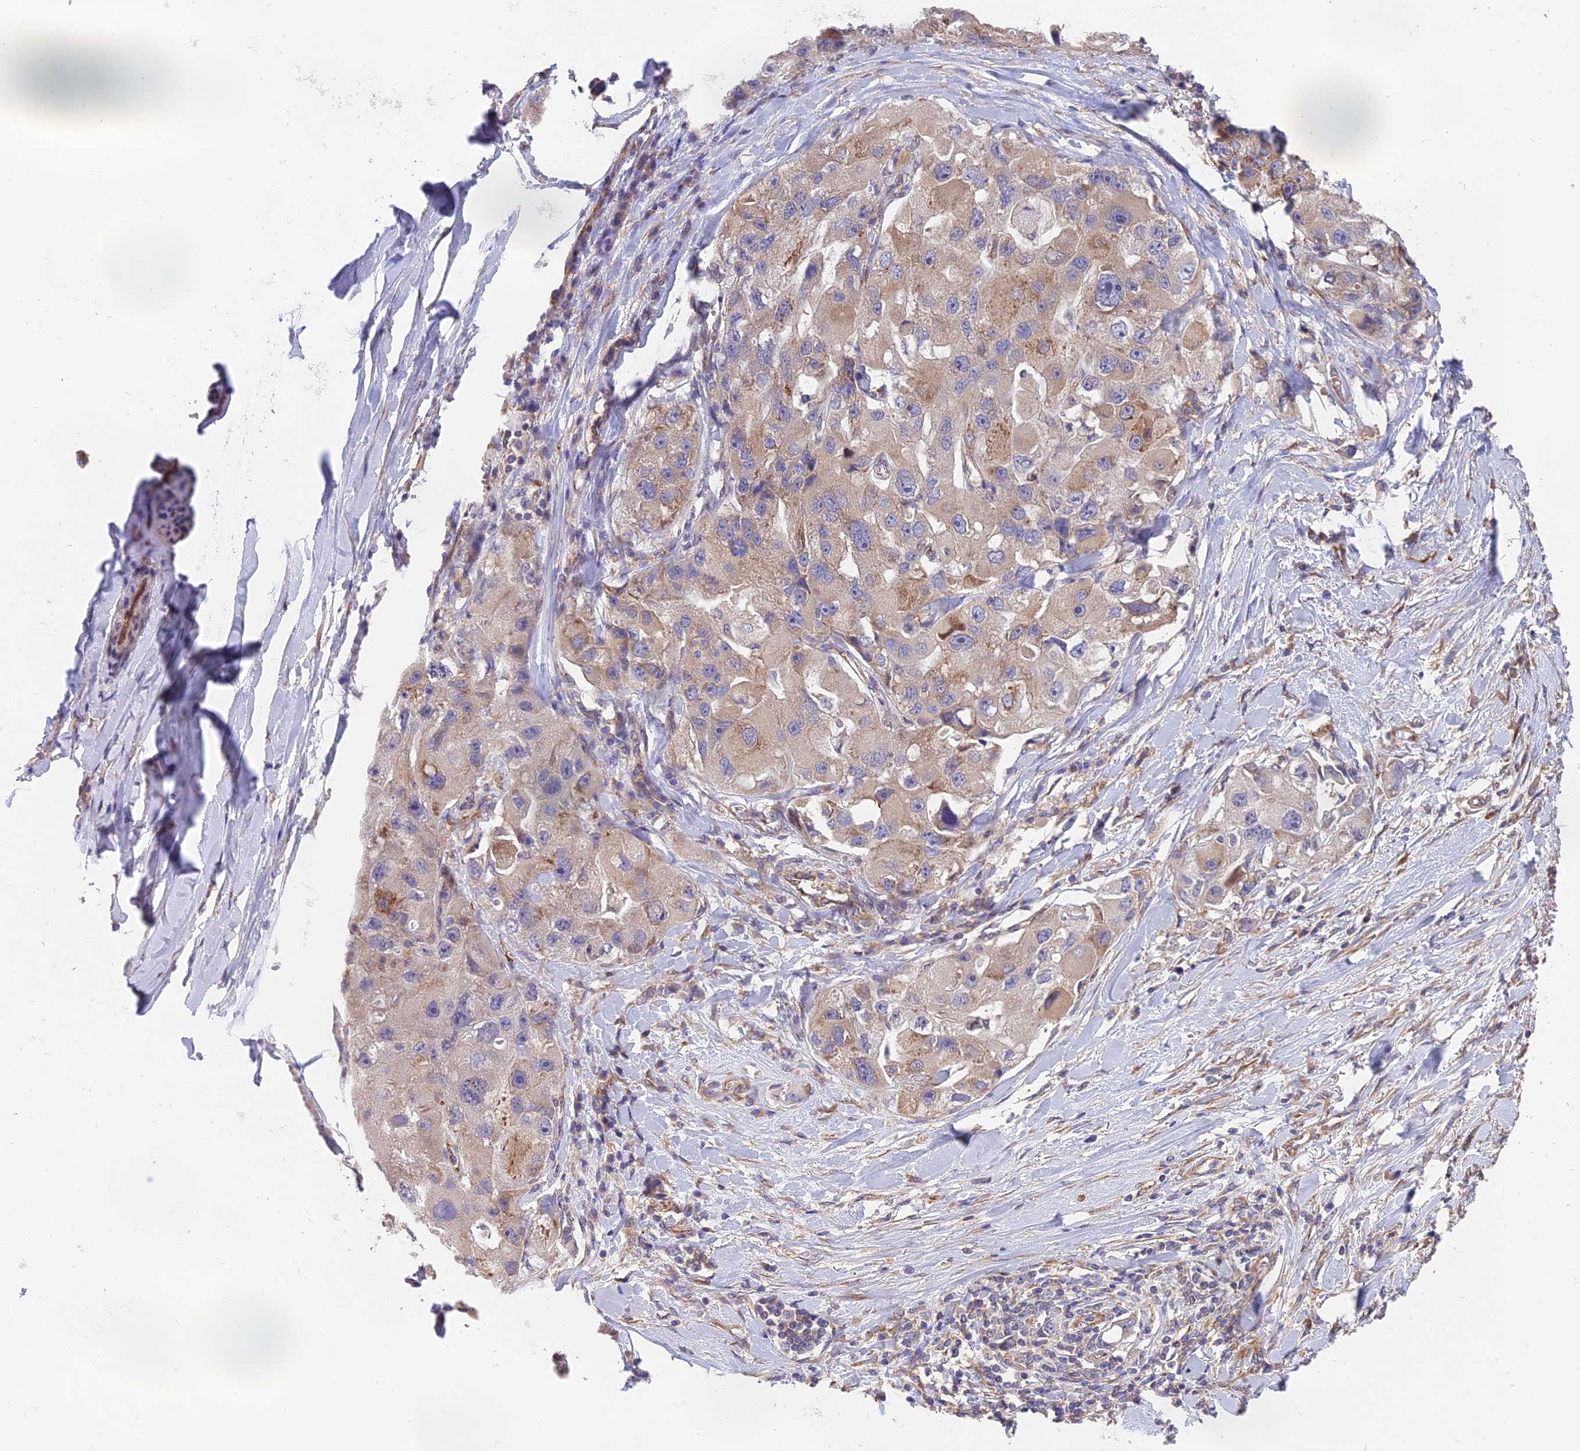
{"staining": {"intensity": "moderate", "quantity": ">75%", "location": "cytoplasmic/membranous"}, "tissue": "lung cancer", "cell_type": "Tumor cells", "image_type": "cancer", "snomed": [{"axis": "morphology", "description": "Adenocarcinoma, NOS"}, {"axis": "topography", "description": "Lung"}], "caption": "This is a photomicrograph of immunohistochemistry (IHC) staining of lung adenocarcinoma, which shows moderate positivity in the cytoplasmic/membranous of tumor cells.", "gene": "BLOC1S4", "patient": {"sex": "female", "age": 54}}